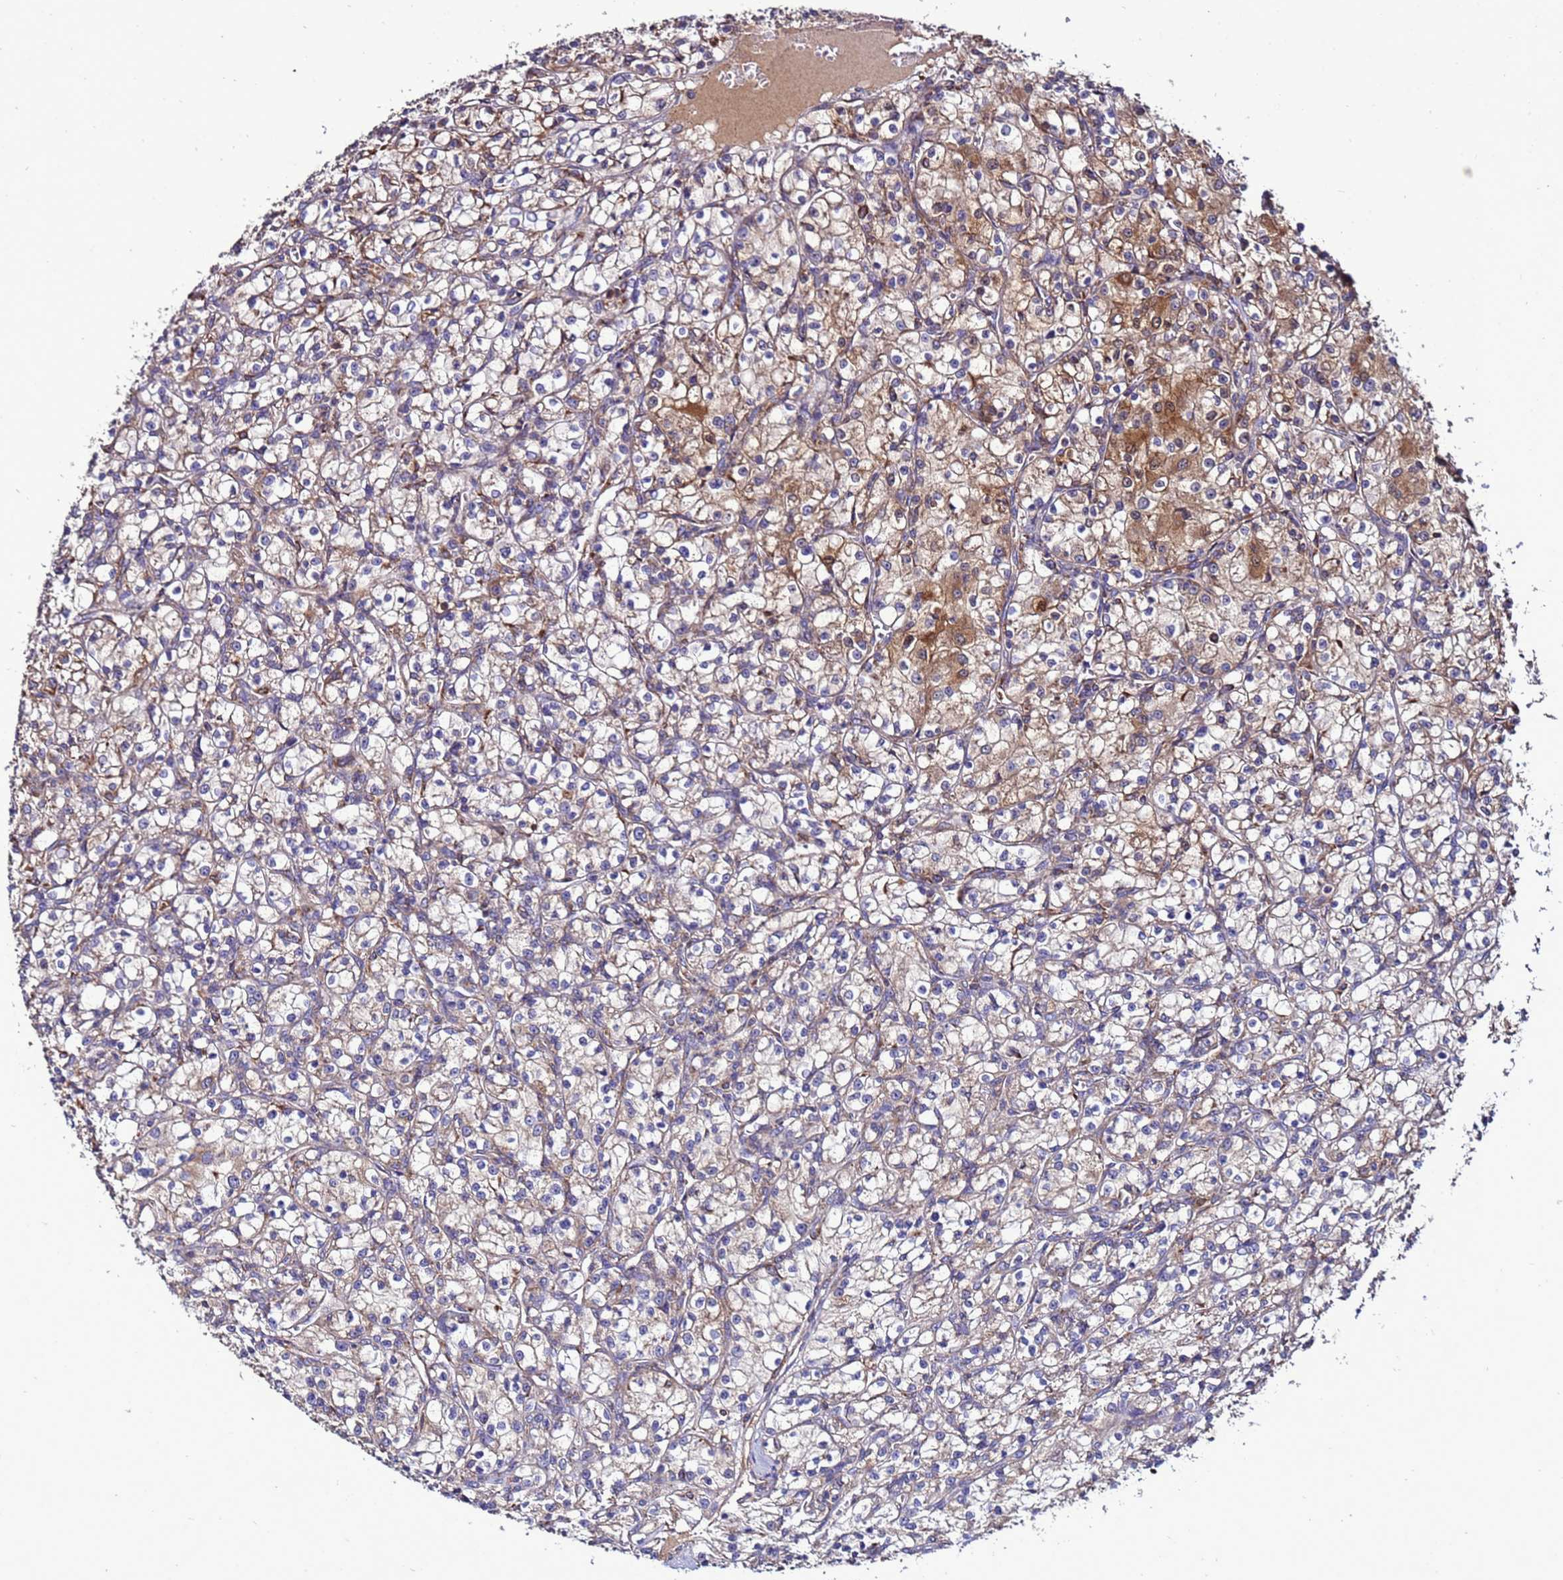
{"staining": {"intensity": "moderate", "quantity": "<25%", "location": "cytoplasmic/membranous"}, "tissue": "renal cancer", "cell_type": "Tumor cells", "image_type": "cancer", "snomed": [{"axis": "morphology", "description": "Adenocarcinoma, NOS"}, {"axis": "topography", "description": "Kidney"}], "caption": "Brown immunohistochemical staining in human renal cancer demonstrates moderate cytoplasmic/membranous positivity in about <25% of tumor cells.", "gene": "ANTKMT", "patient": {"sex": "female", "age": 59}}